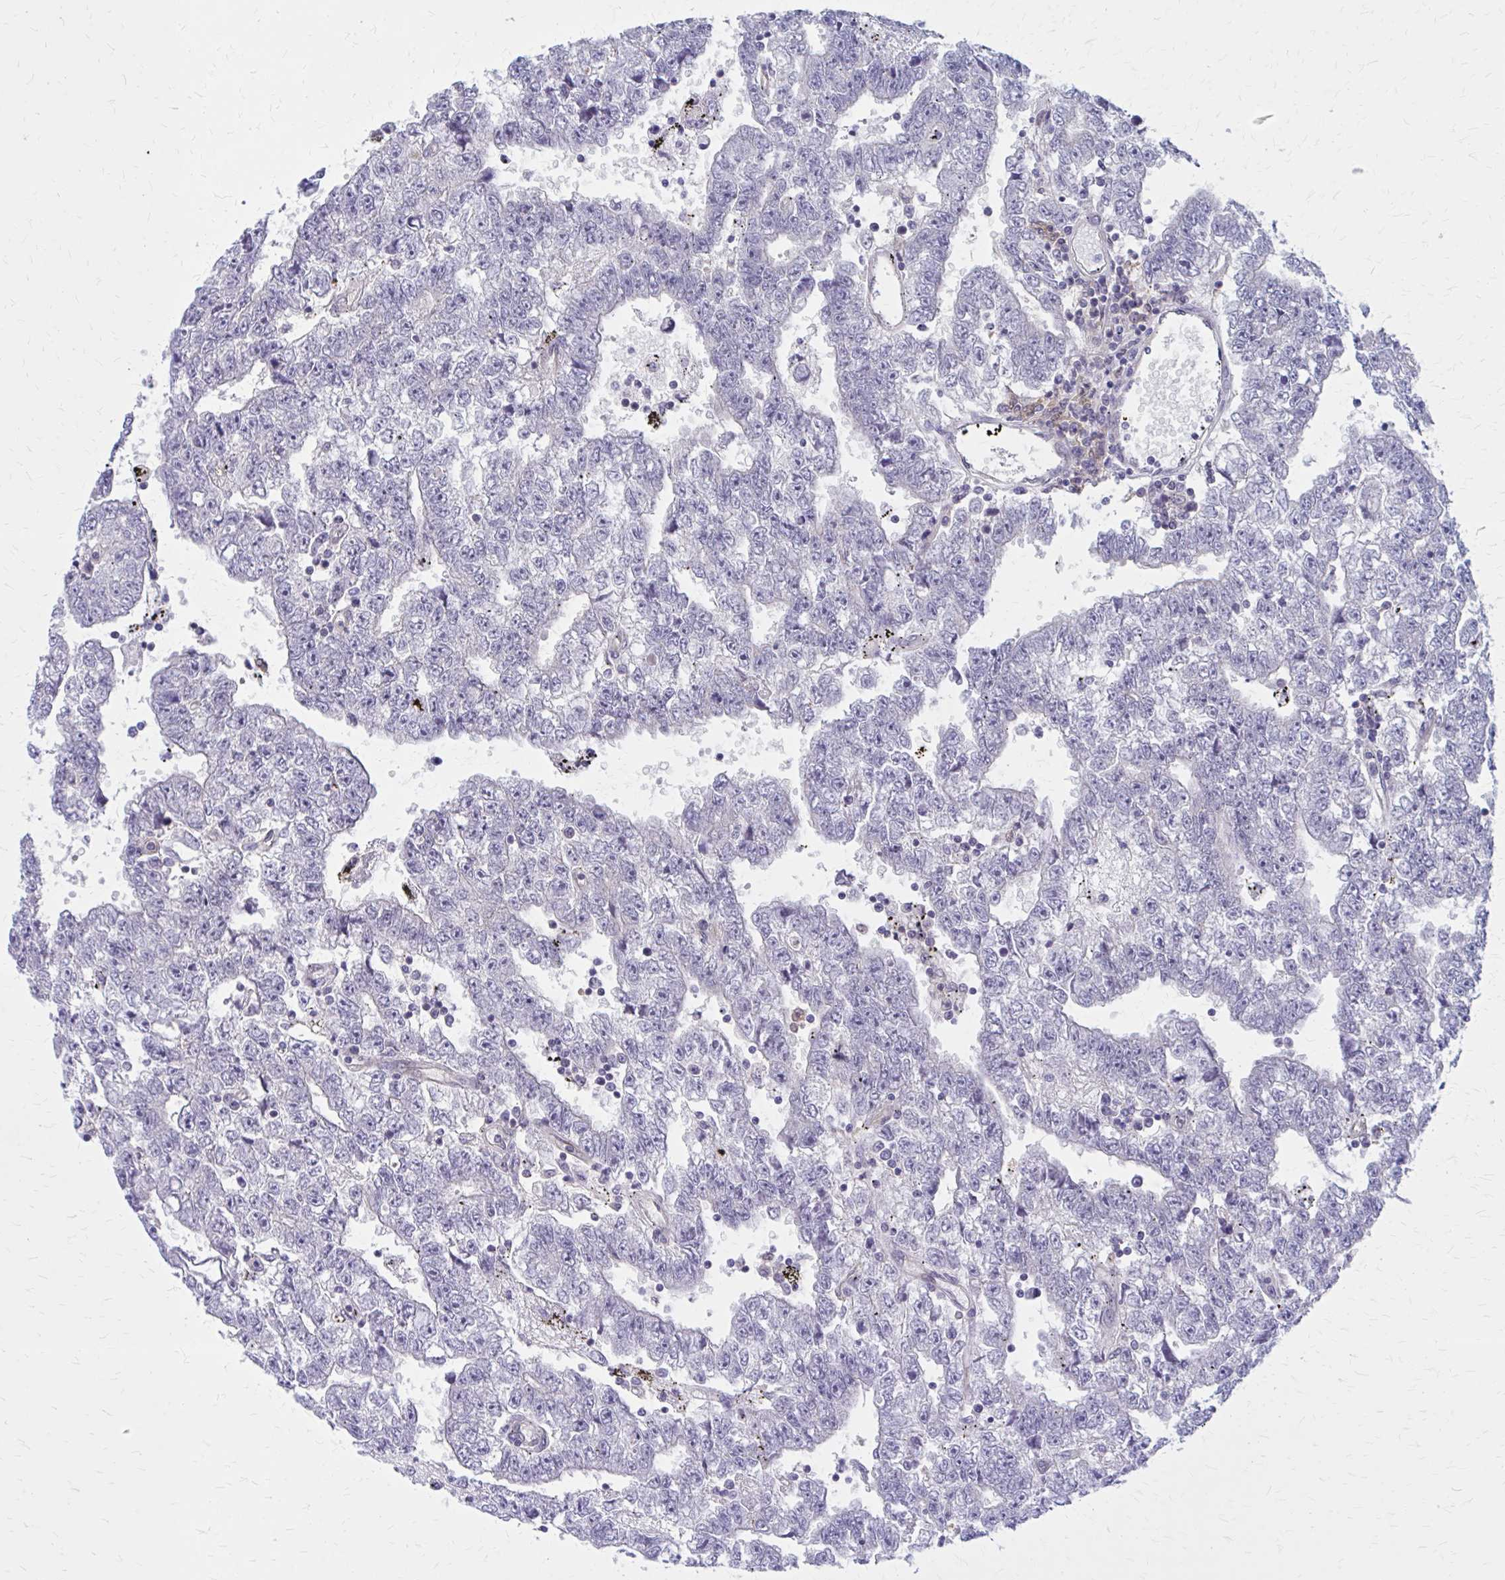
{"staining": {"intensity": "negative", "quantity": "none", "location": "none"}, "tissue": "testis cancer", "cell_type": "Tumor cells", "image_type": "cancer", "snomed": [{"axis": "morphology", "description": "Carcinoma, Embryonal, NOS"}, {"axis": "topography", "description": "Testis"}], "caption": "Immunohistochemistry (IHC) of testis cancer displays no expression in tumor cells.", "gene": "CLIC2", "patient": {"sex": "male", "age": 25}}